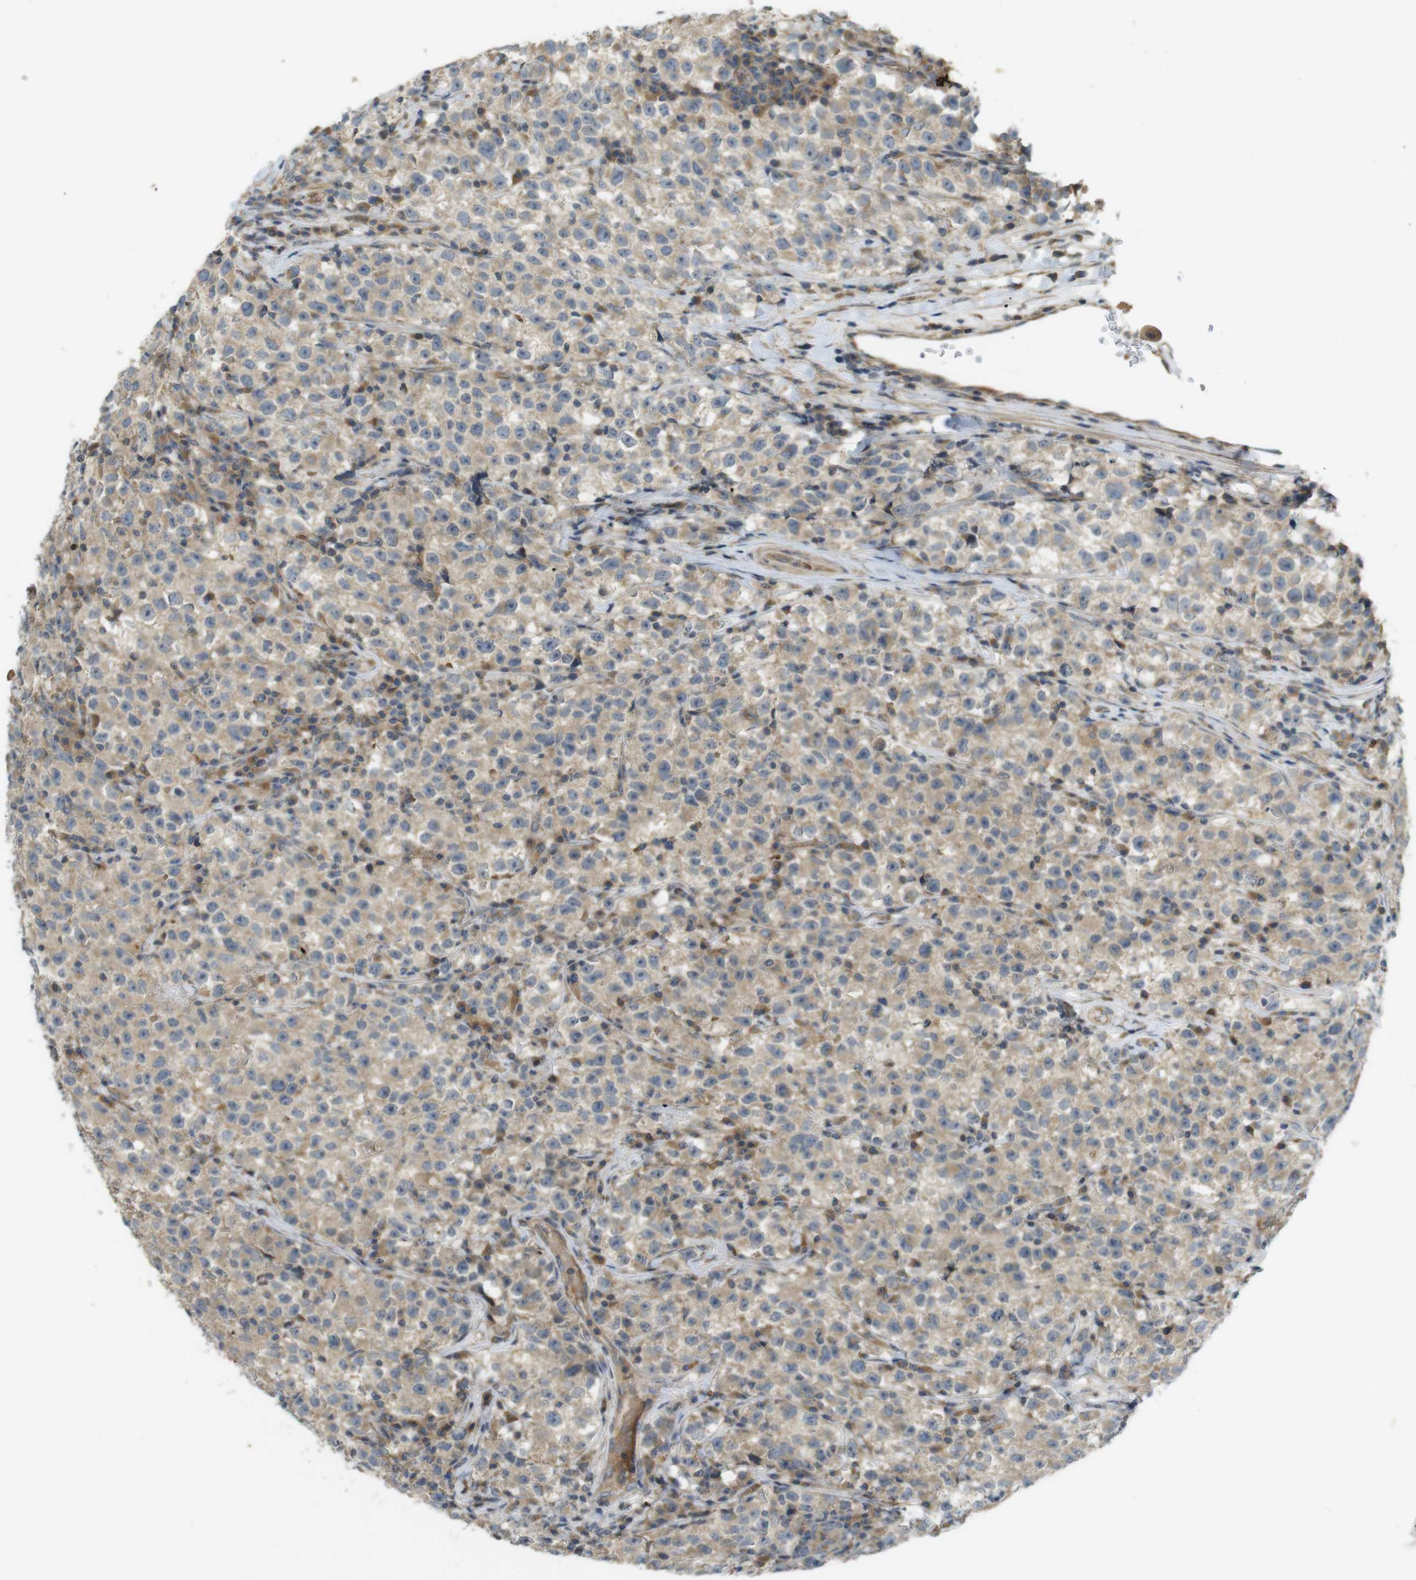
{"staining": {"intensity": "weak", "quantity": ">75%", "location": "cytoplasmic/membranous"}, "tissue": "testis cancer", "cell_type": "Tumor cells", "image_type": "cancer", "snomed": [{"axis": "morphology", "description": "Seminoma, NOS"}, {"axis": "topography", "description": "Testis"}], "caption": "Immunohistochemical staining of human testis cancer demonstrates weak cytoplasmic/membranous protein staining in about >75% of tumor cells.", "gene": "CLTC", "patient": {"sex": "male", "age": 22}}